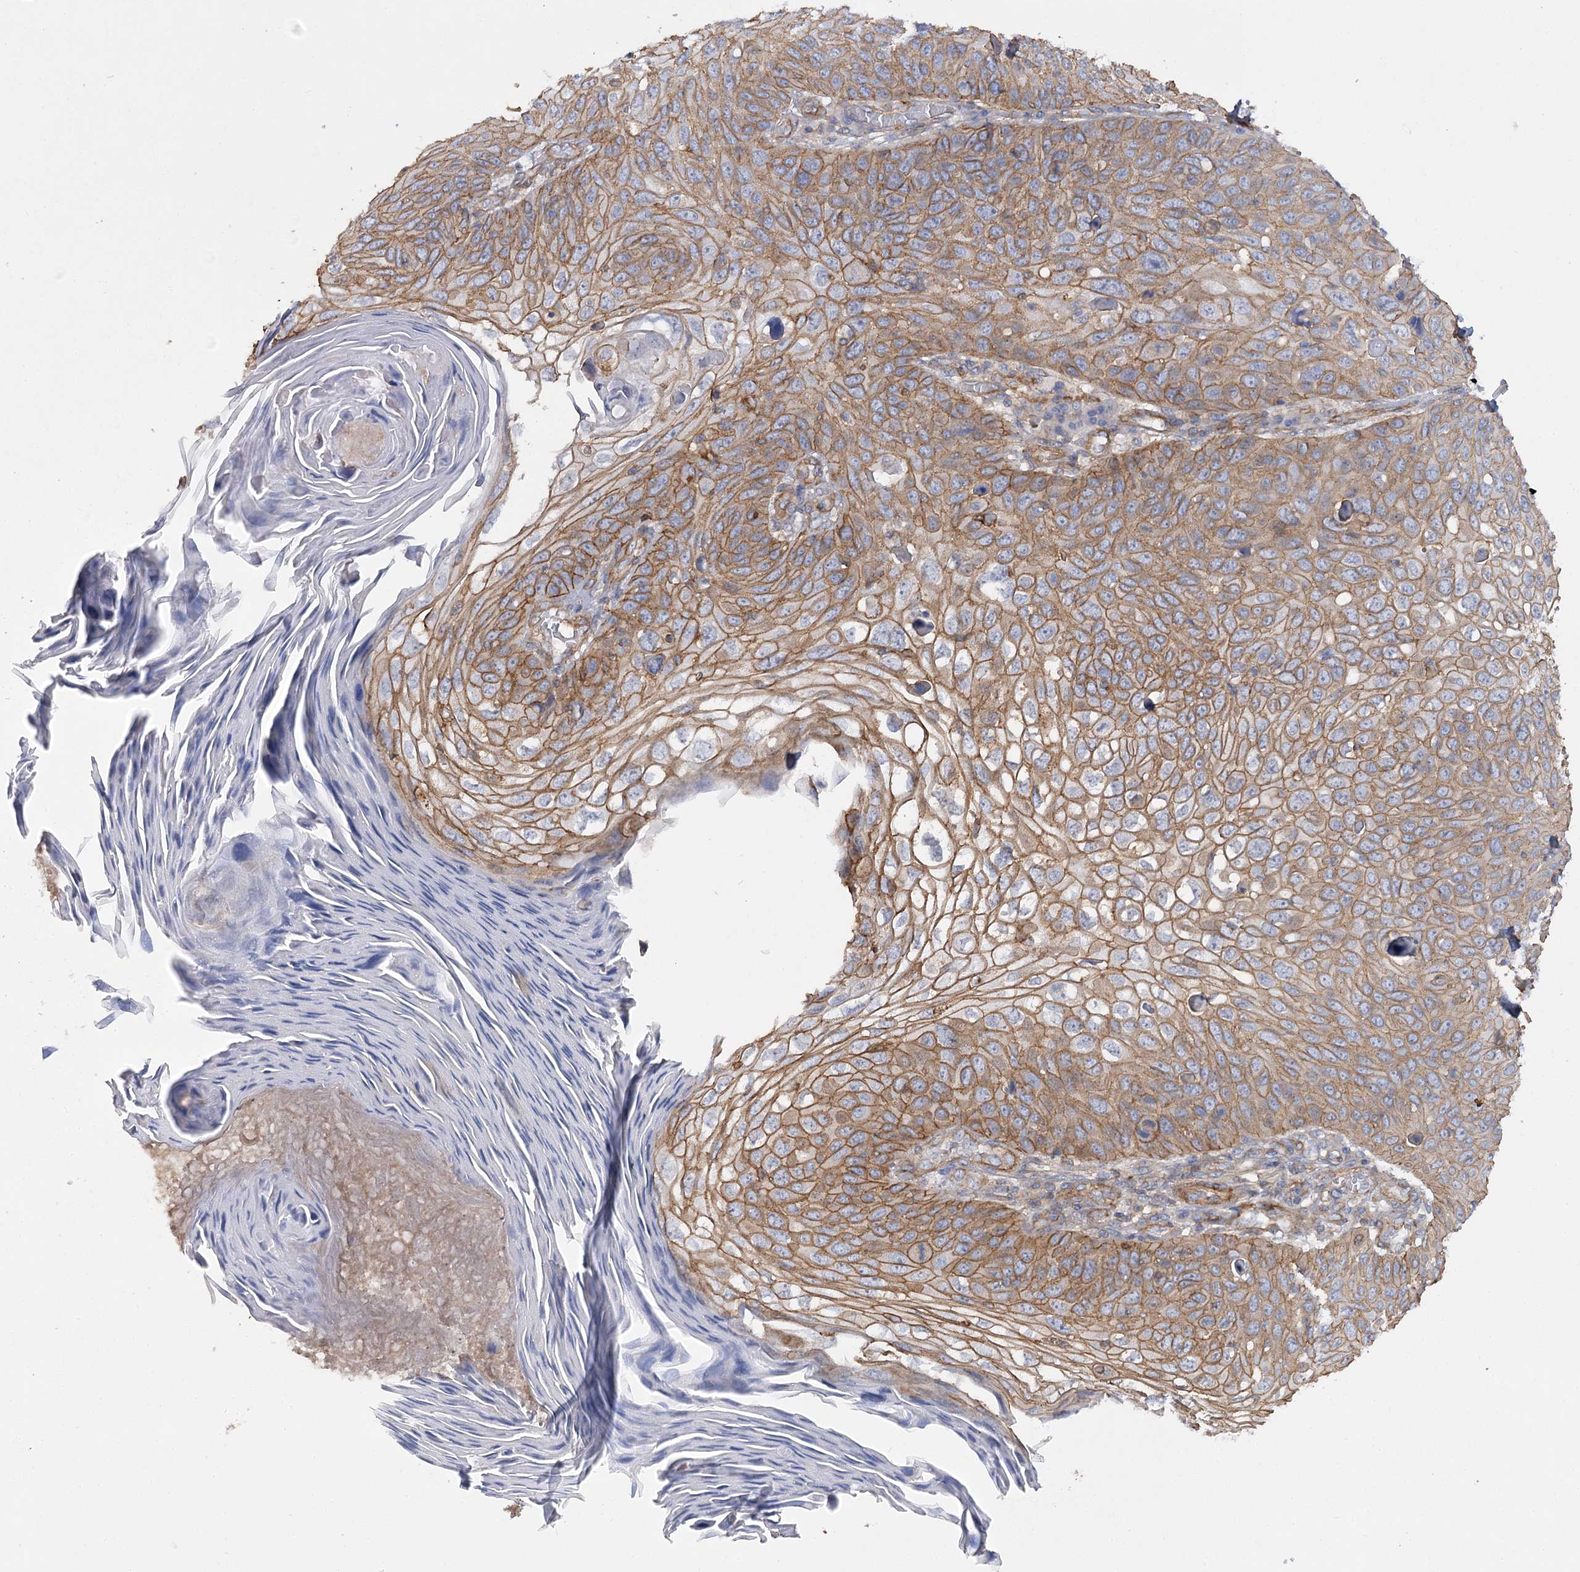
{"staining": {"intensity": "moderate", "quantity": ">75%", "location": "cytoplasmic/membranous"}, "tissue": "skin cancer", "cell_type": "Tumor cells", "image_type": "cancer", "snomed": [{"axis": "morphology", "description": "Squamous cell carcinoma, NOS"}, {"axis": "topography", "description": "Skin"}], "caption": "Skin cancer stained with IHC exhibits moderate cytoplasmic/membranous positivity in about >75% of tumor cells. Using DAB (3,3'-diaminobenzidine) (brown) and hematoxylin (blue) stains, captured at high magnification using brightfield microscopy.", "gene": "SYNPO2", "patient": {"sex": "female", "age": 90}}